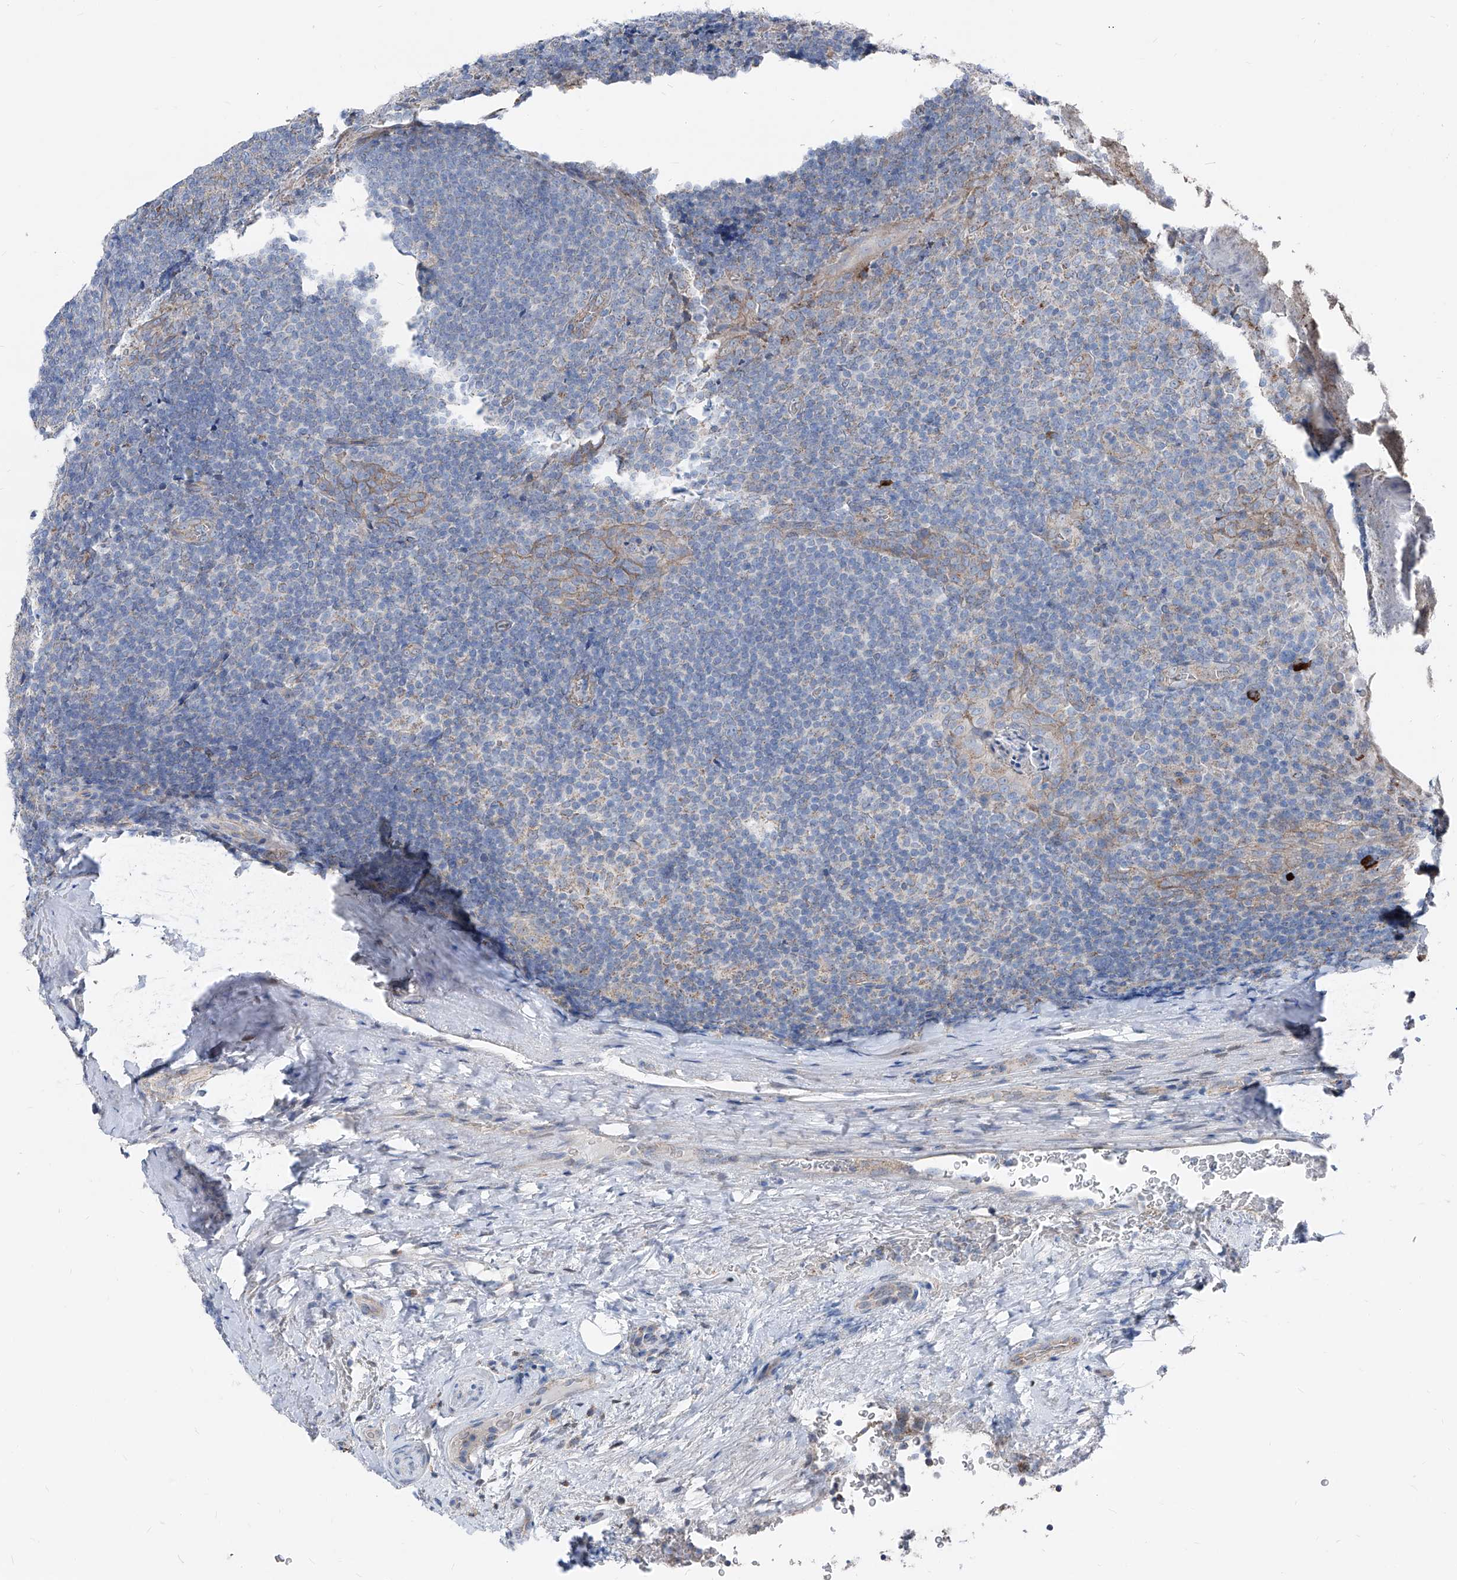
{"staining": {"intensity": "weak", "quantity": "25%-75%", "location": "cytoplasmic/membranous"}, "tissue": "tonsil", "cell_type": "Germinal center cells", "image_type": "normal", "snomed": [{"axis": "morphology", "description": "Normal tissue, NOS"}, {"axis": "topography", "description": "Tonsil"}], "caption": "The photomicrograph reveals a brown stain indicating the presence of a protein in the cytoplasmic/membranous of germinal center cells in tonsil.", "gene": "AGPS", "patient": {"sex": "male", "age": 37}}